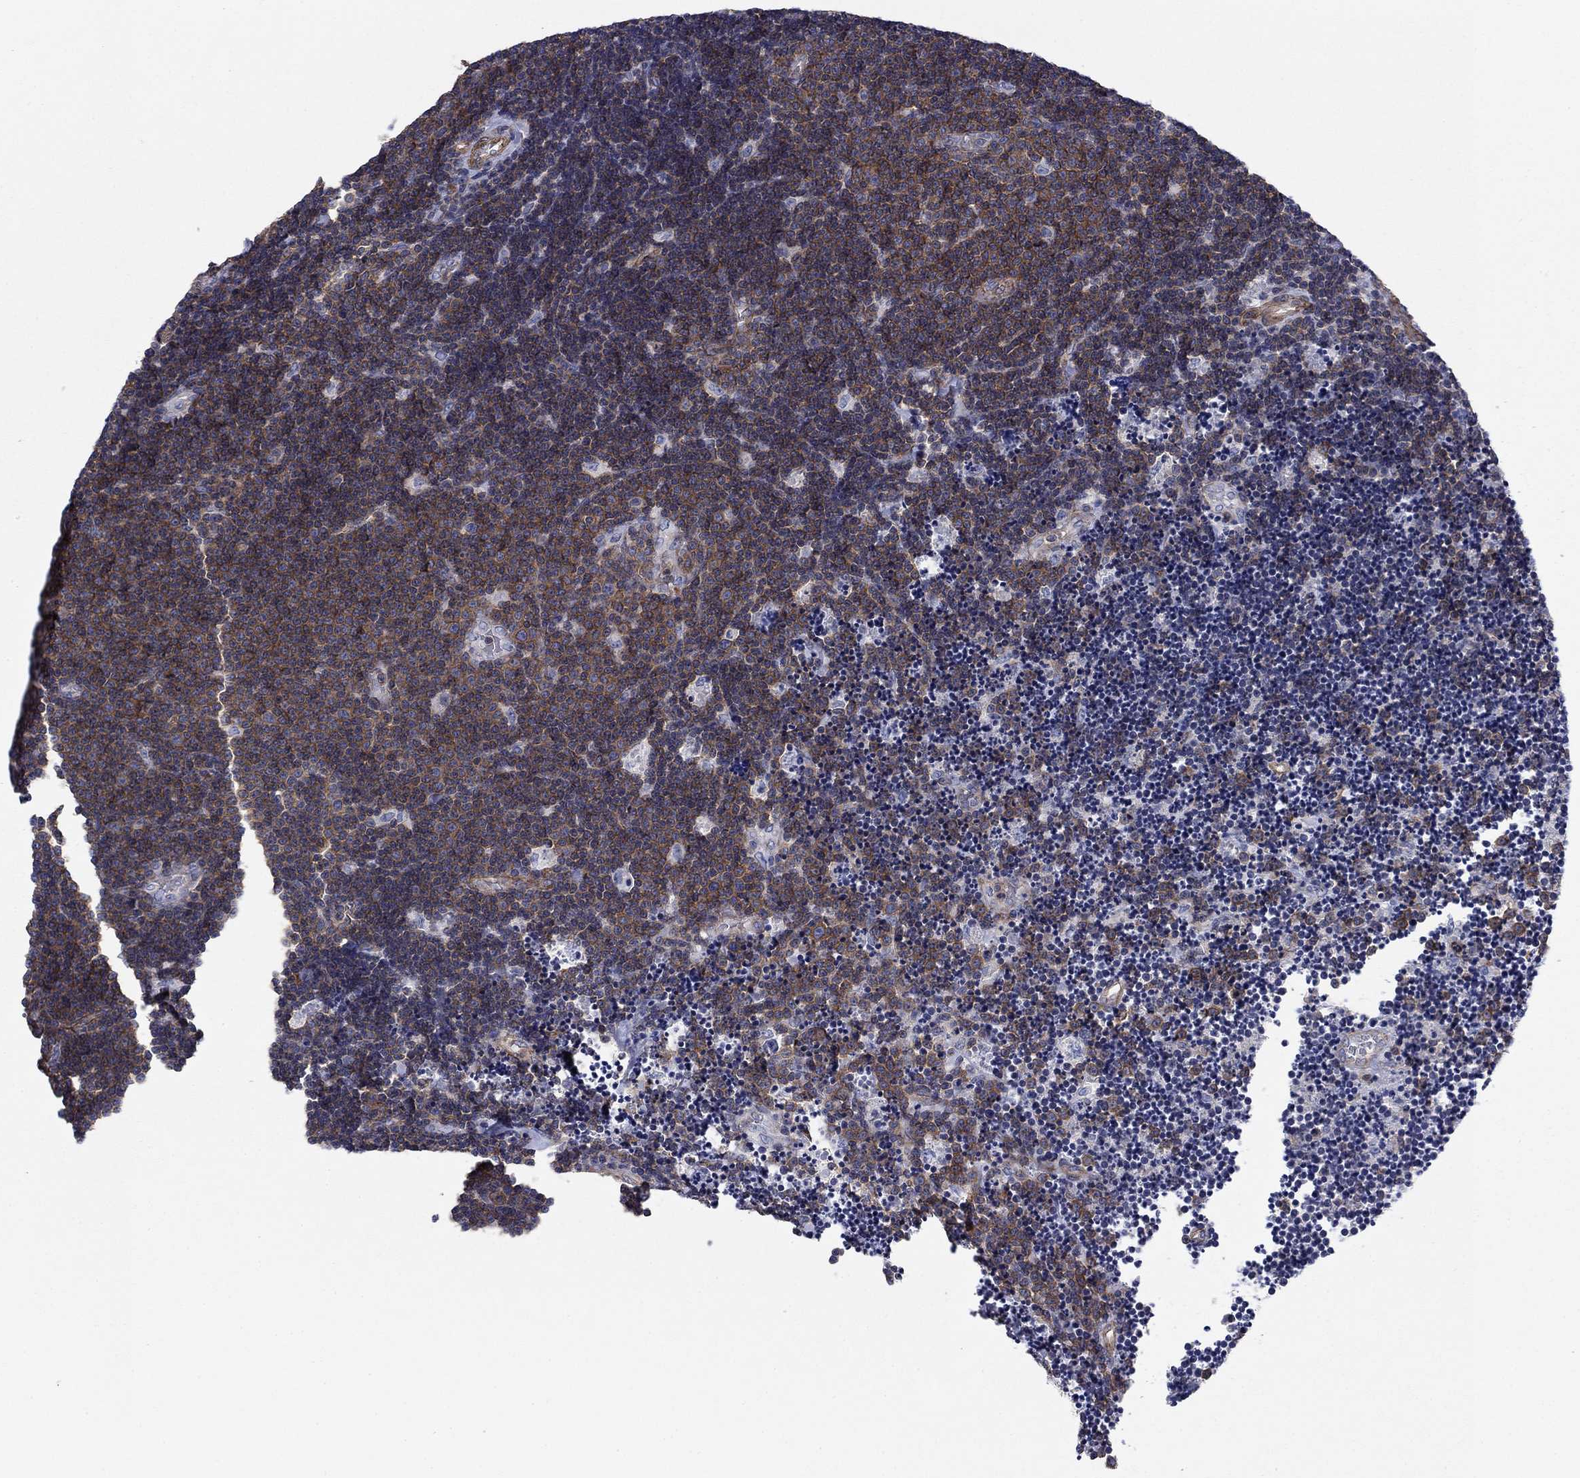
{"staining": {"intensity": "moderate", "quantity": "25%-75%", "location": "cytoplasmic/membranous"}, "tissue": "lymphoma", "cell_type": "Tumor cells", "image_type": "cancer", "snomed": [{"axis": "morphology", "description": "Malignant lymphoma, non-Hodgkin's type, Low grade"}, {"axis": "topography", "description": "Brain"}], "caption": "Brown immunohistochemical staining in lymphoma reveals moderate cytoplasmic/membranous expression in about 25%-75% of tumor cells.", "gene": "PSD4", "patient": {"sex": "female", "age": 66}}